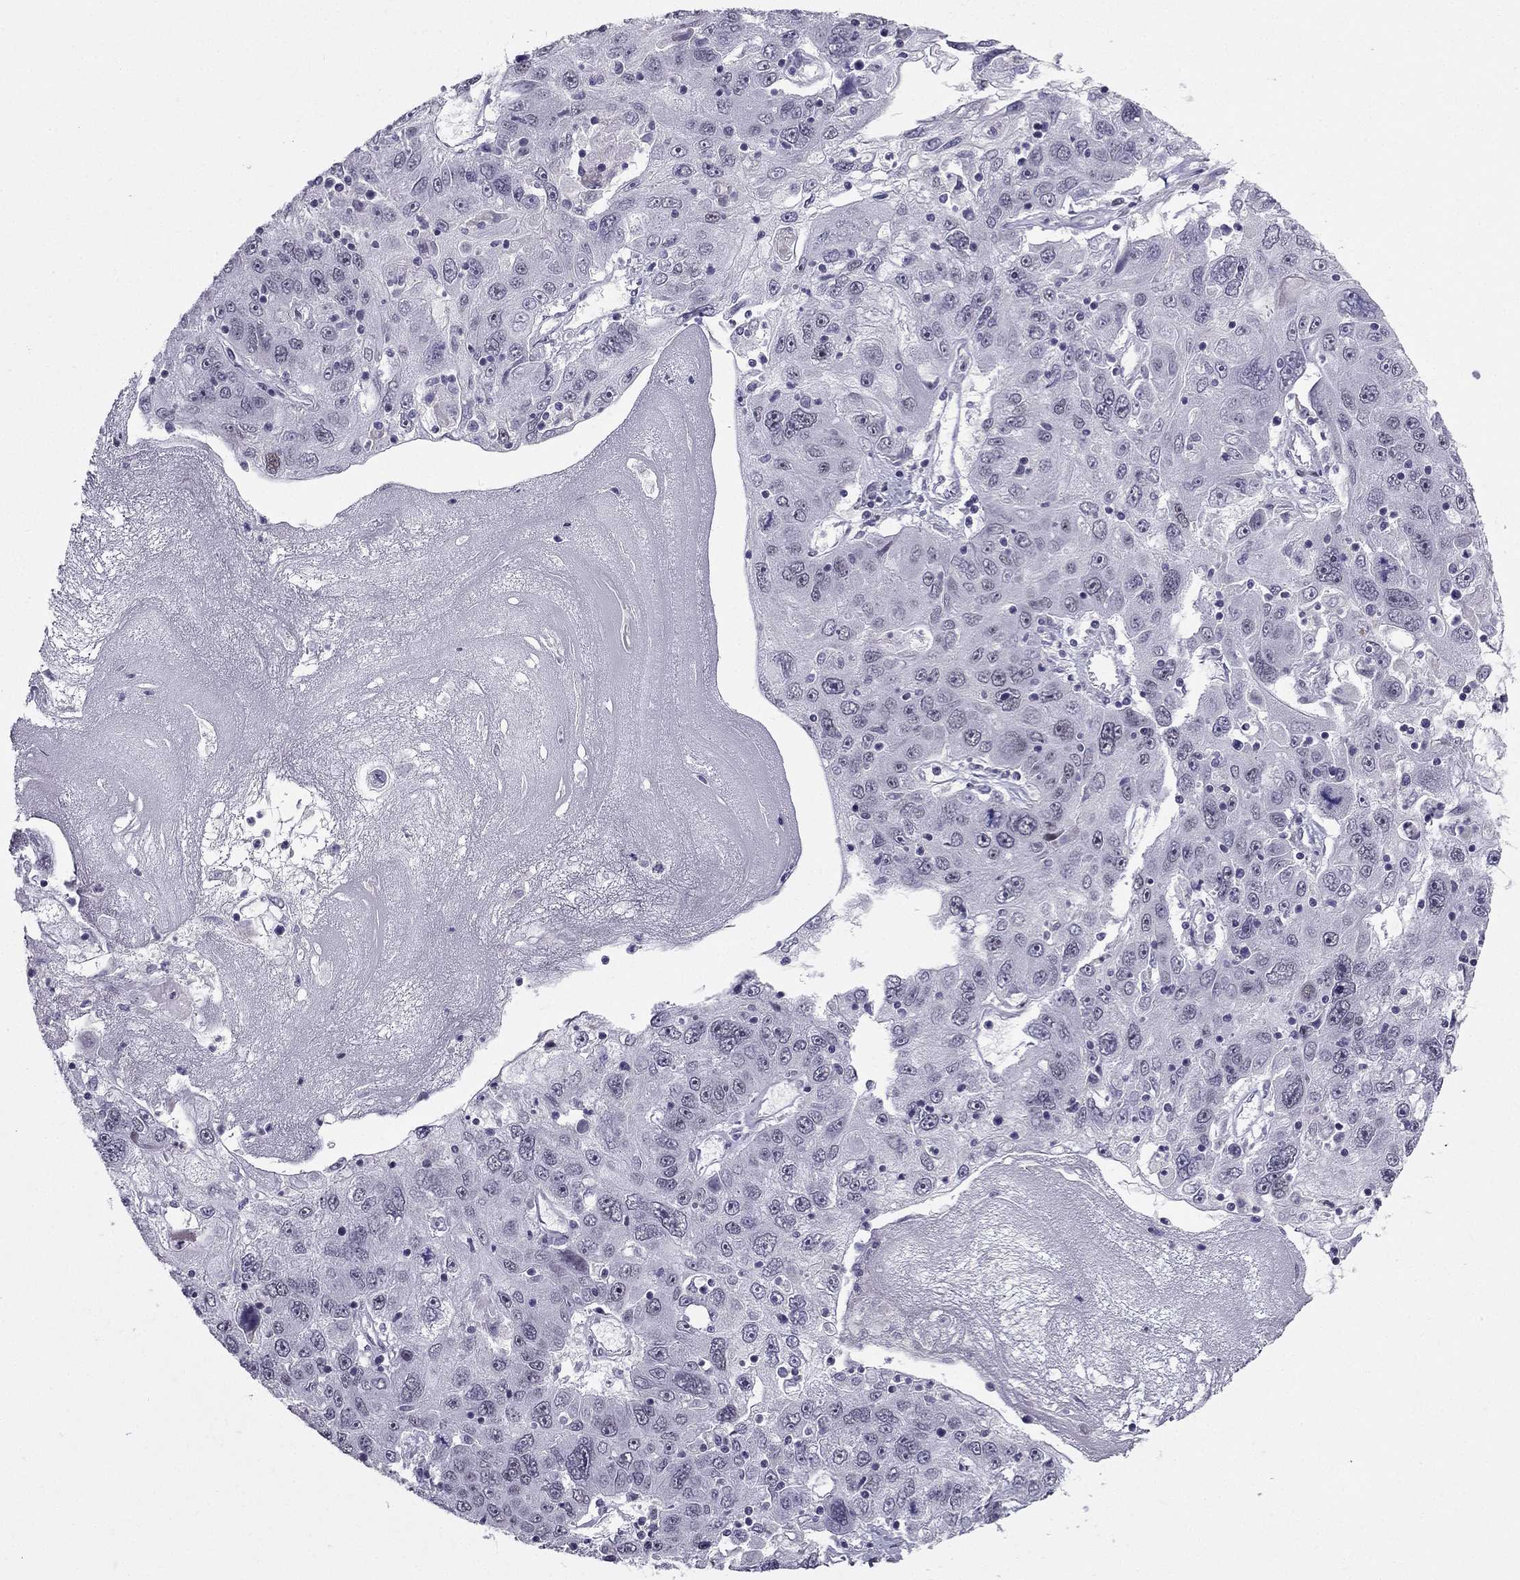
{"staining": {"intensity": "negative", "quantity": "none", "location": "none"}, "tissue": "stomach cancer", "cell_type": "Tumor cells", "image_type": "cancer", "snomed": [{"axis": "morphology", "description": "Adenocarcinoma, NOS"}, {"axis": "topography", "description": "Stomach"}], "caption": "This photomicrograph is of stomach cancer stained with immunohistochemistry (IHC) to label a protein in brown with the nuclei are counter-stained blue. There is no expression in tumor cells. (DAB (3,3'-diaminobenzidine) IHC with hematoxylin counter stain).", "gene": "RPRD2", "patient": {"sex": "male", "age": 56}}